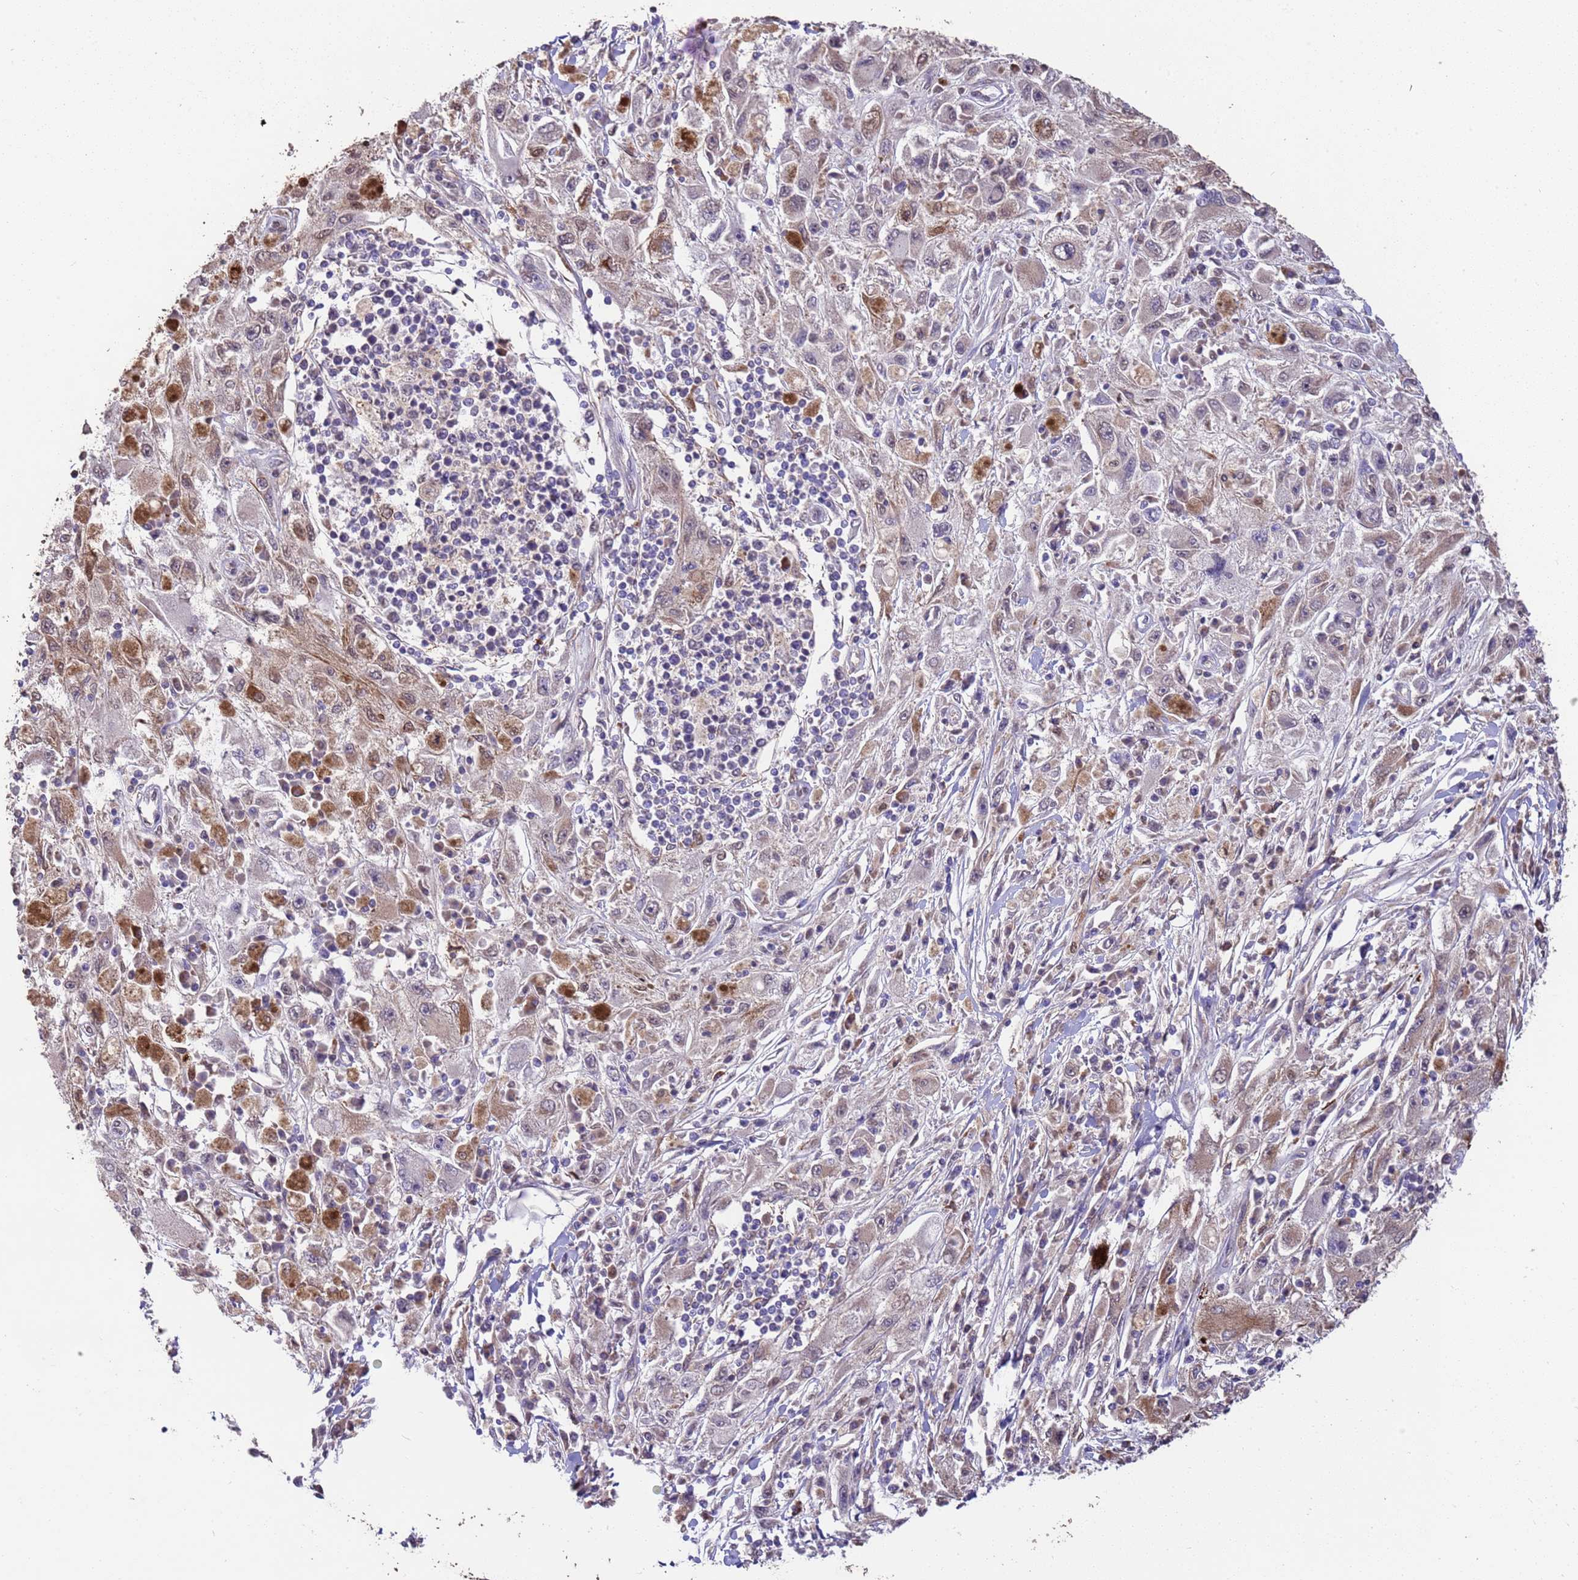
{"staining": {"intensity": "moderate", "quantity": "25%-75%", "location": "cytoplasmic/membranous"}, "tissue": "melanoma", "cell_type": "Tumor cells", "image_type": "cancer", "snomed": [{"axis": "morphology", "description": "Malignant melanoma, Metastatic site"}, {"axis": "topography", "description": "Skin"}], "caption": "The image demonstrates immunohistochemical staining of malignant melanoma (metastatic site). There is moderate cytoplasmic/membranous staining is seen in about 25%-75% of tumor cells. (DAB (3,3'-diaminobenzidine) = brown stain, brightfield microscopy at high magnification).", "gene": "NPHP1", "patient": {"sex": "male", "age": 53}}